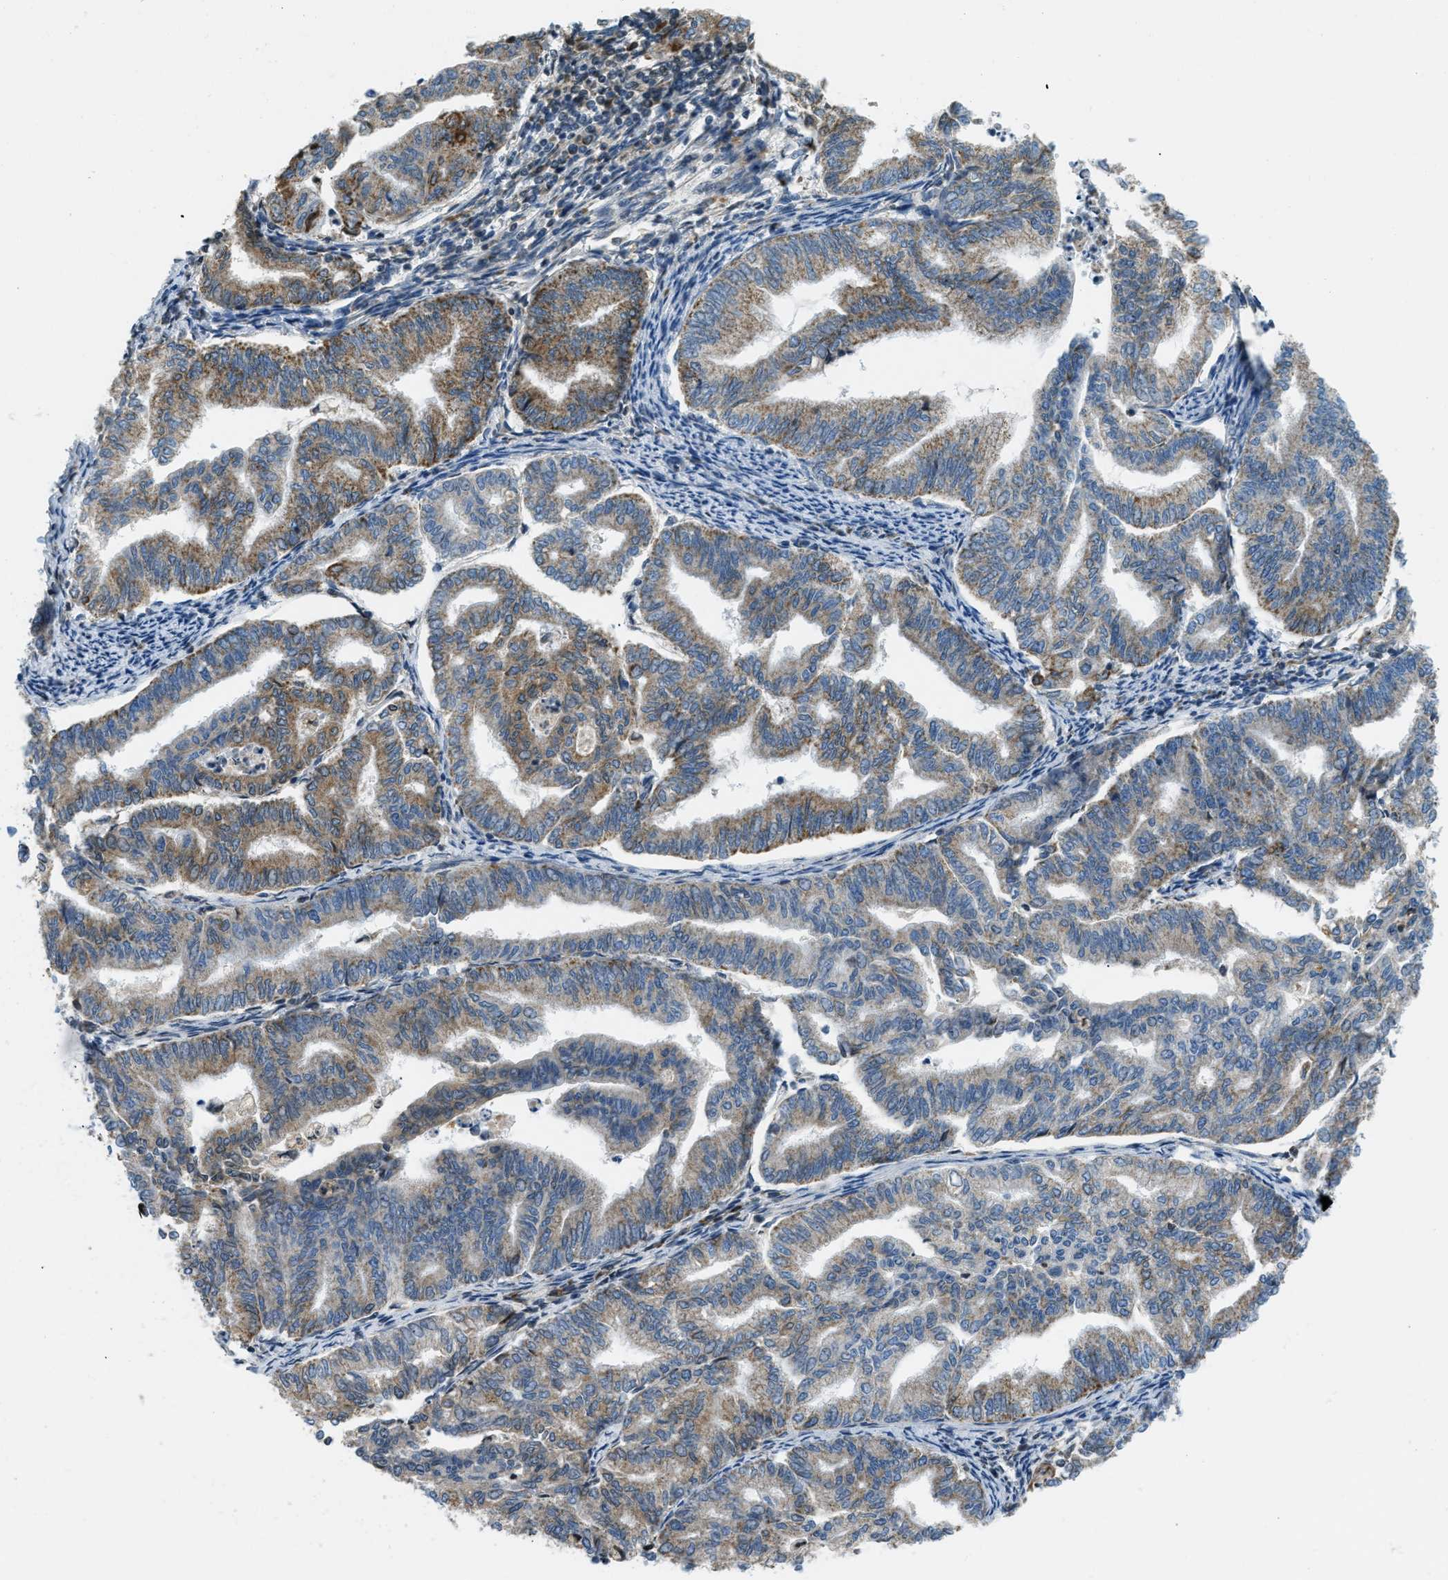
{"staining": {"intensity": "moderate", "quantity": ">75%", "location": "cytoplasmic/membranous"}, "tissue": "endometrial cancer", "cell_type": "Tumor cells", "image_type": "cancer", "snomed": [{"axis": "morphology", "description": "Adenocarcinoma, NOS"}, {"axis": "topography", "description": "Endometrium"}], "caption": "Protein staining of adenocarcinoma (endometrial) tissue shows moderate cytoplasmic/membranous positivity in approximately >75% of tumor cells. (IHC, brightfield microscopy, high magnification).", "gene": "ACADVL", "patient": {"sex": "female", "age": 79}}